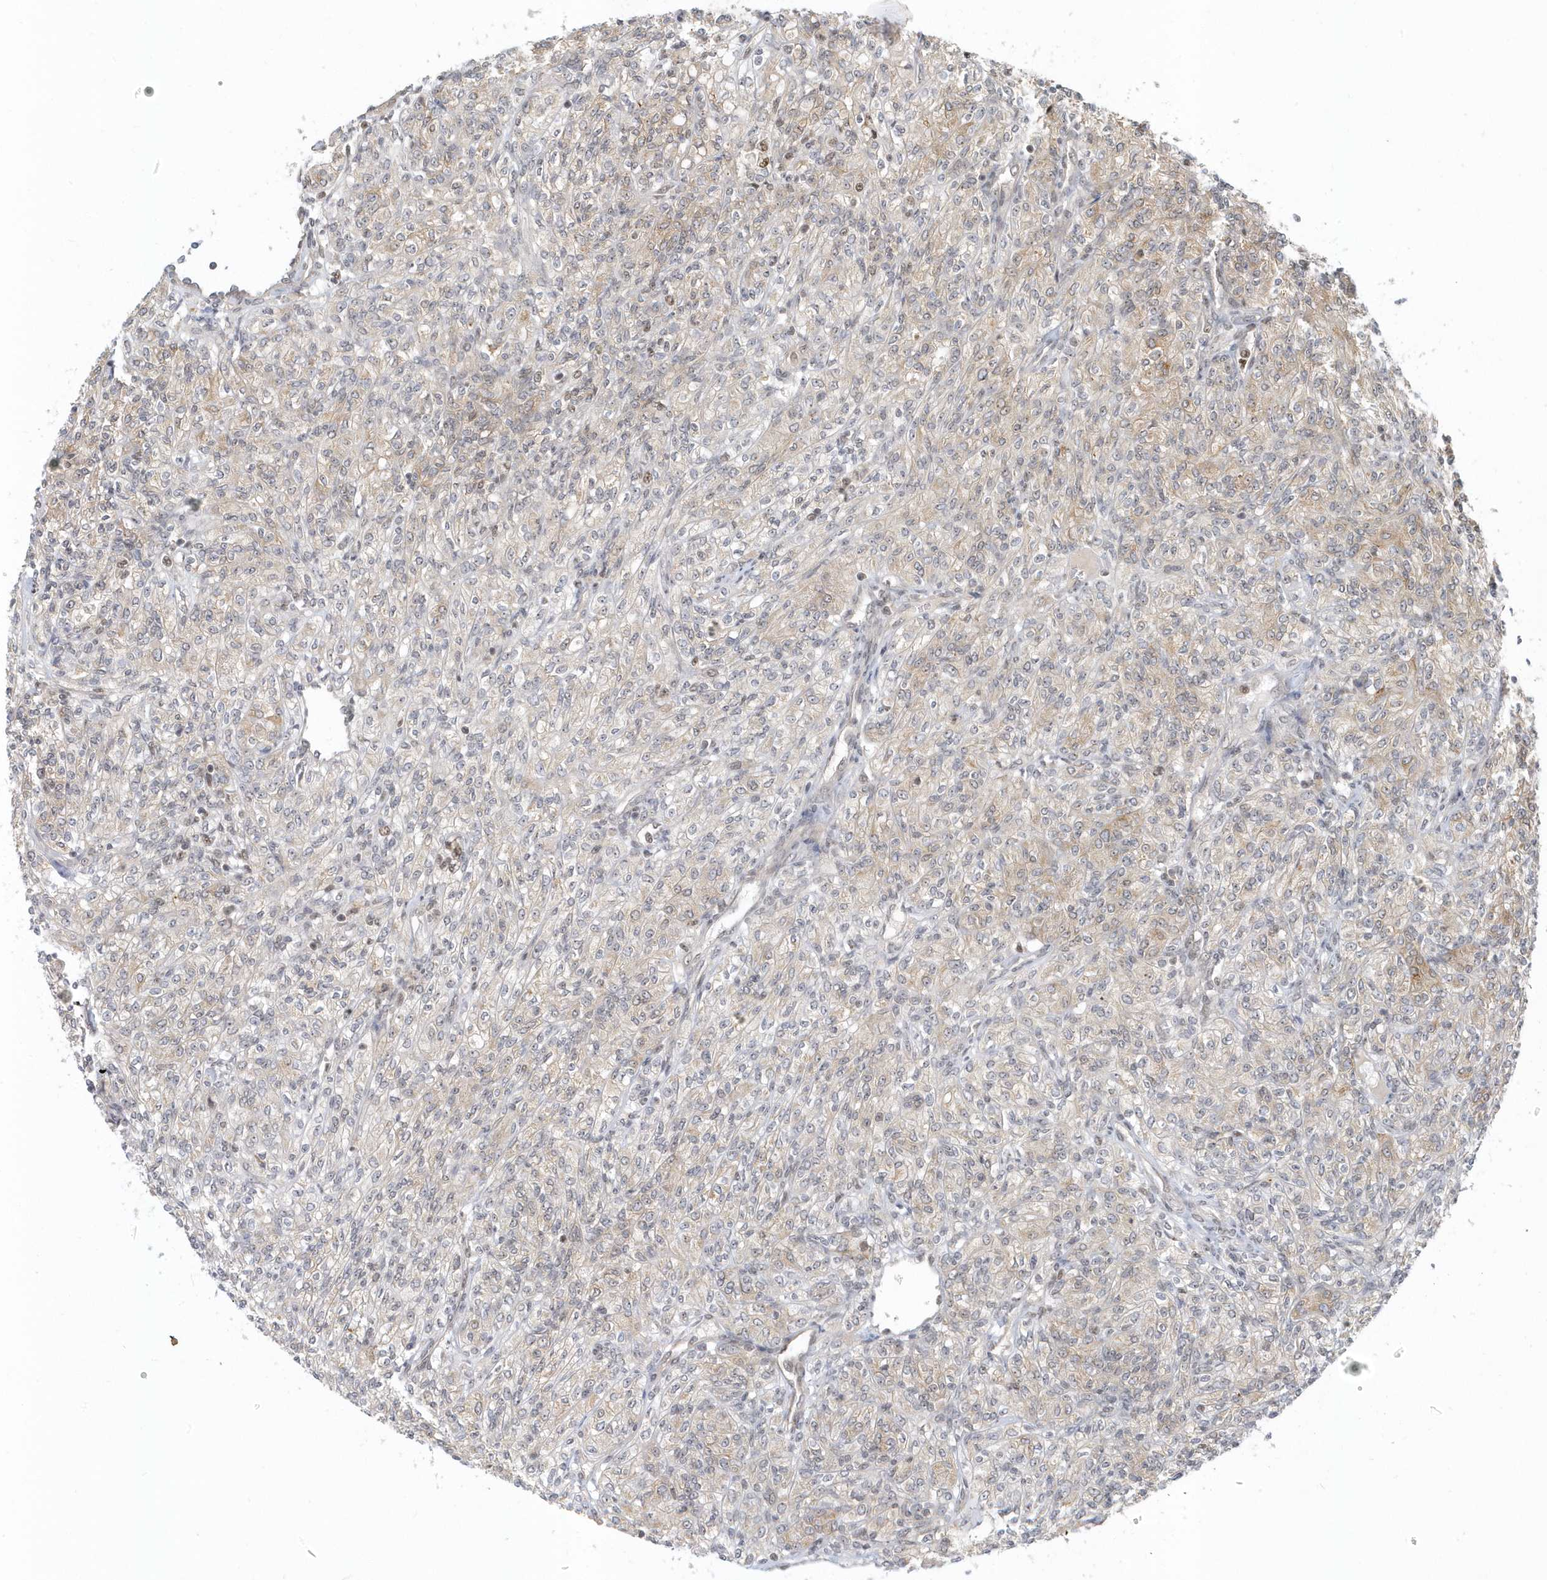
{"staining": {"intensity": "weak", "quantity": "<25%", "location": "cytoplasmic/membranous"}, "tissue": "renal cancer", "cell_type": "Tumor cells", "image_type": "cancer", "snomed": [{"axis": "morphology", "description": "Adenocarcinoma, NOS"}, {"axis": "topography", "description": "Kidney"}], "caption": "High power microscopy photomicrograph of an immunohistochemistry histopathology image of renal adenocarcinoma, revealing no significant expression in tumor cells. (DAB (3,3'-diaminobenzidine) immunohistochemistry (IHC) with hematoxylin counter stain).", "gene": "ZNF740", "patient": {"sex": "male", "age": 77}}